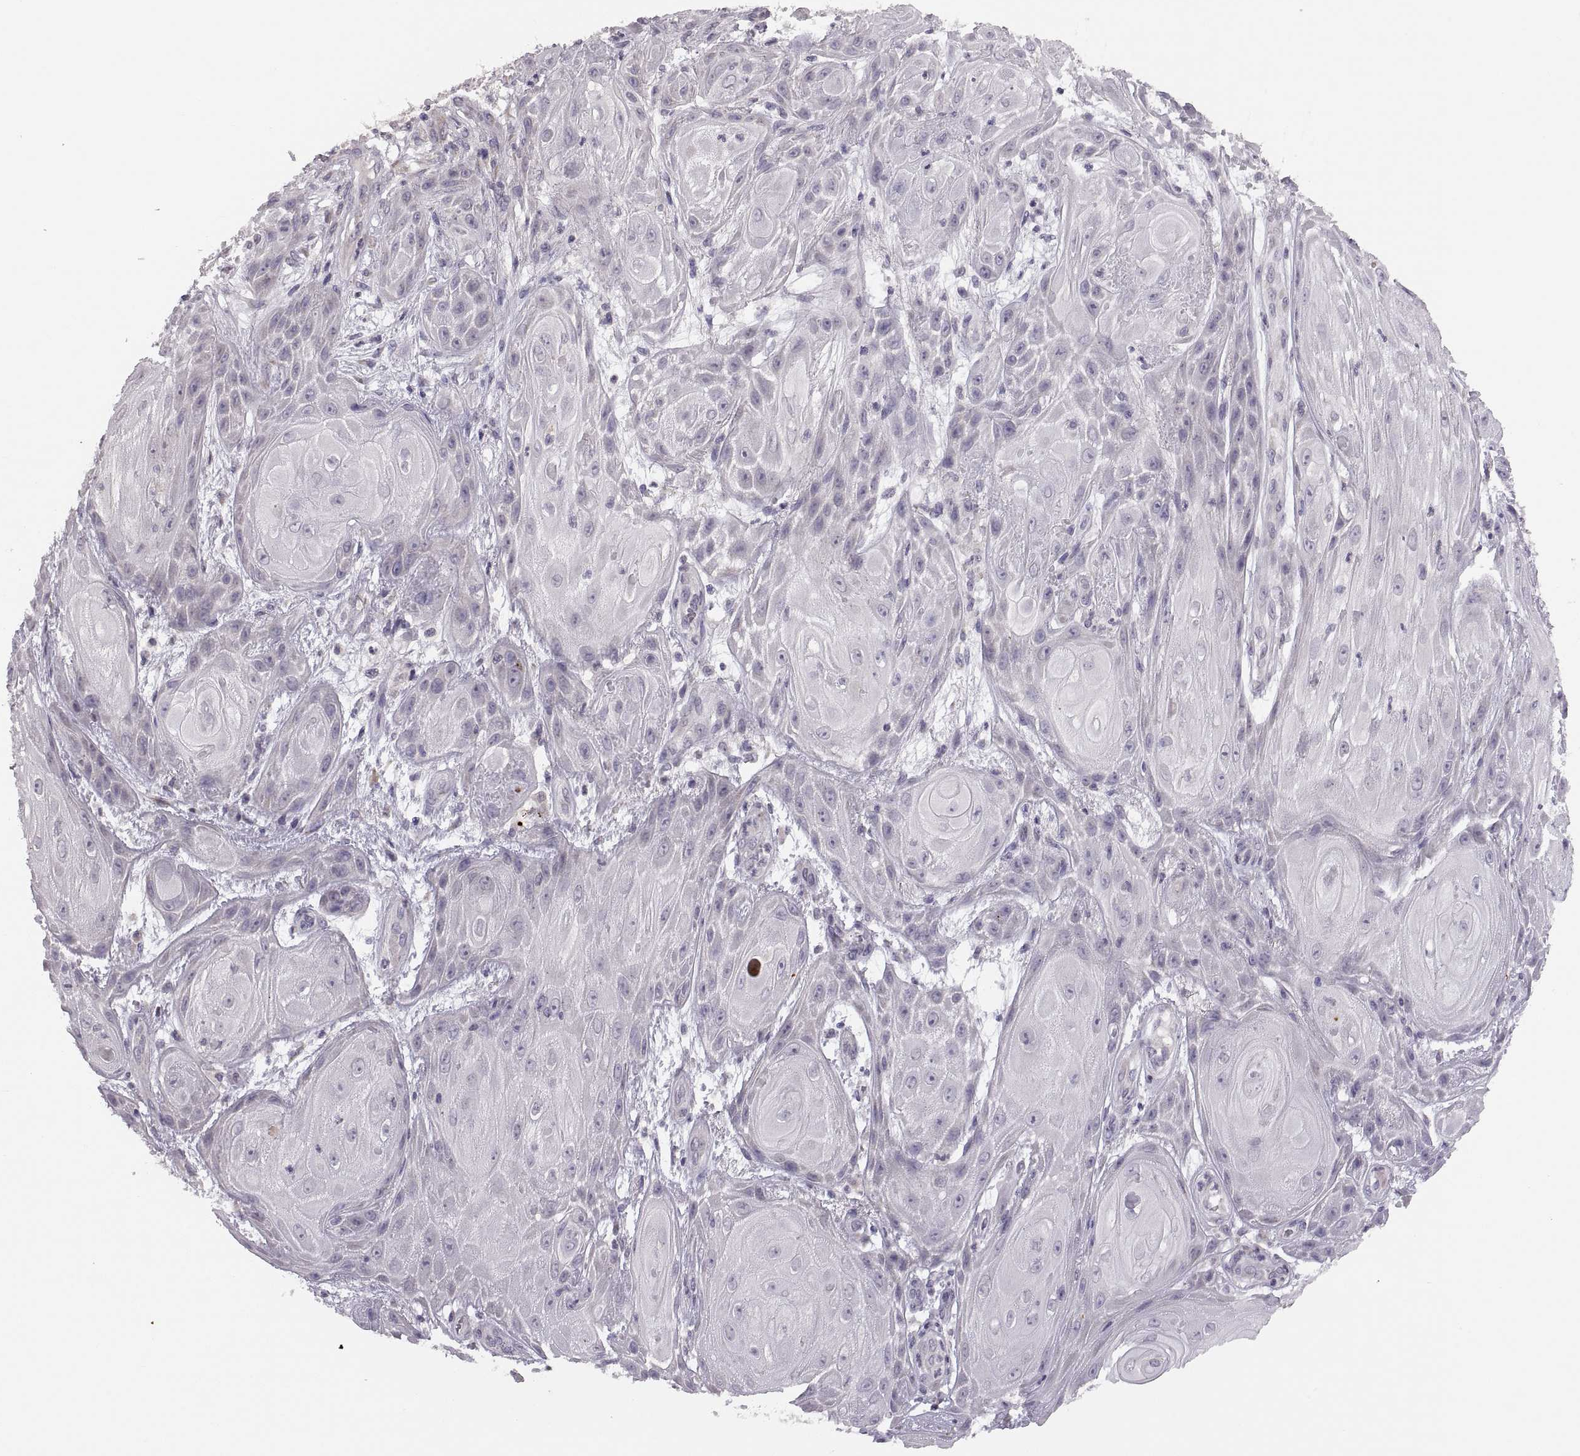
{"staining": {"intensity": "negative", "quantity": "none", "location": "none"}, "tissue": "skin cancer", "cell_type": "Tumor cells", "image_type": "cancer", "snomed": [{"axis": "morphology", "description": "Squamous cell carcinoma, NOS"}, {"axis": "topography", "description": "Skin"}], "caption": "Immunohistochemical staining of human skin cancer reveals no significant expression in tumor cells.", "gene": "ADH6", "patient": {"sex": "male", "age": 62}}